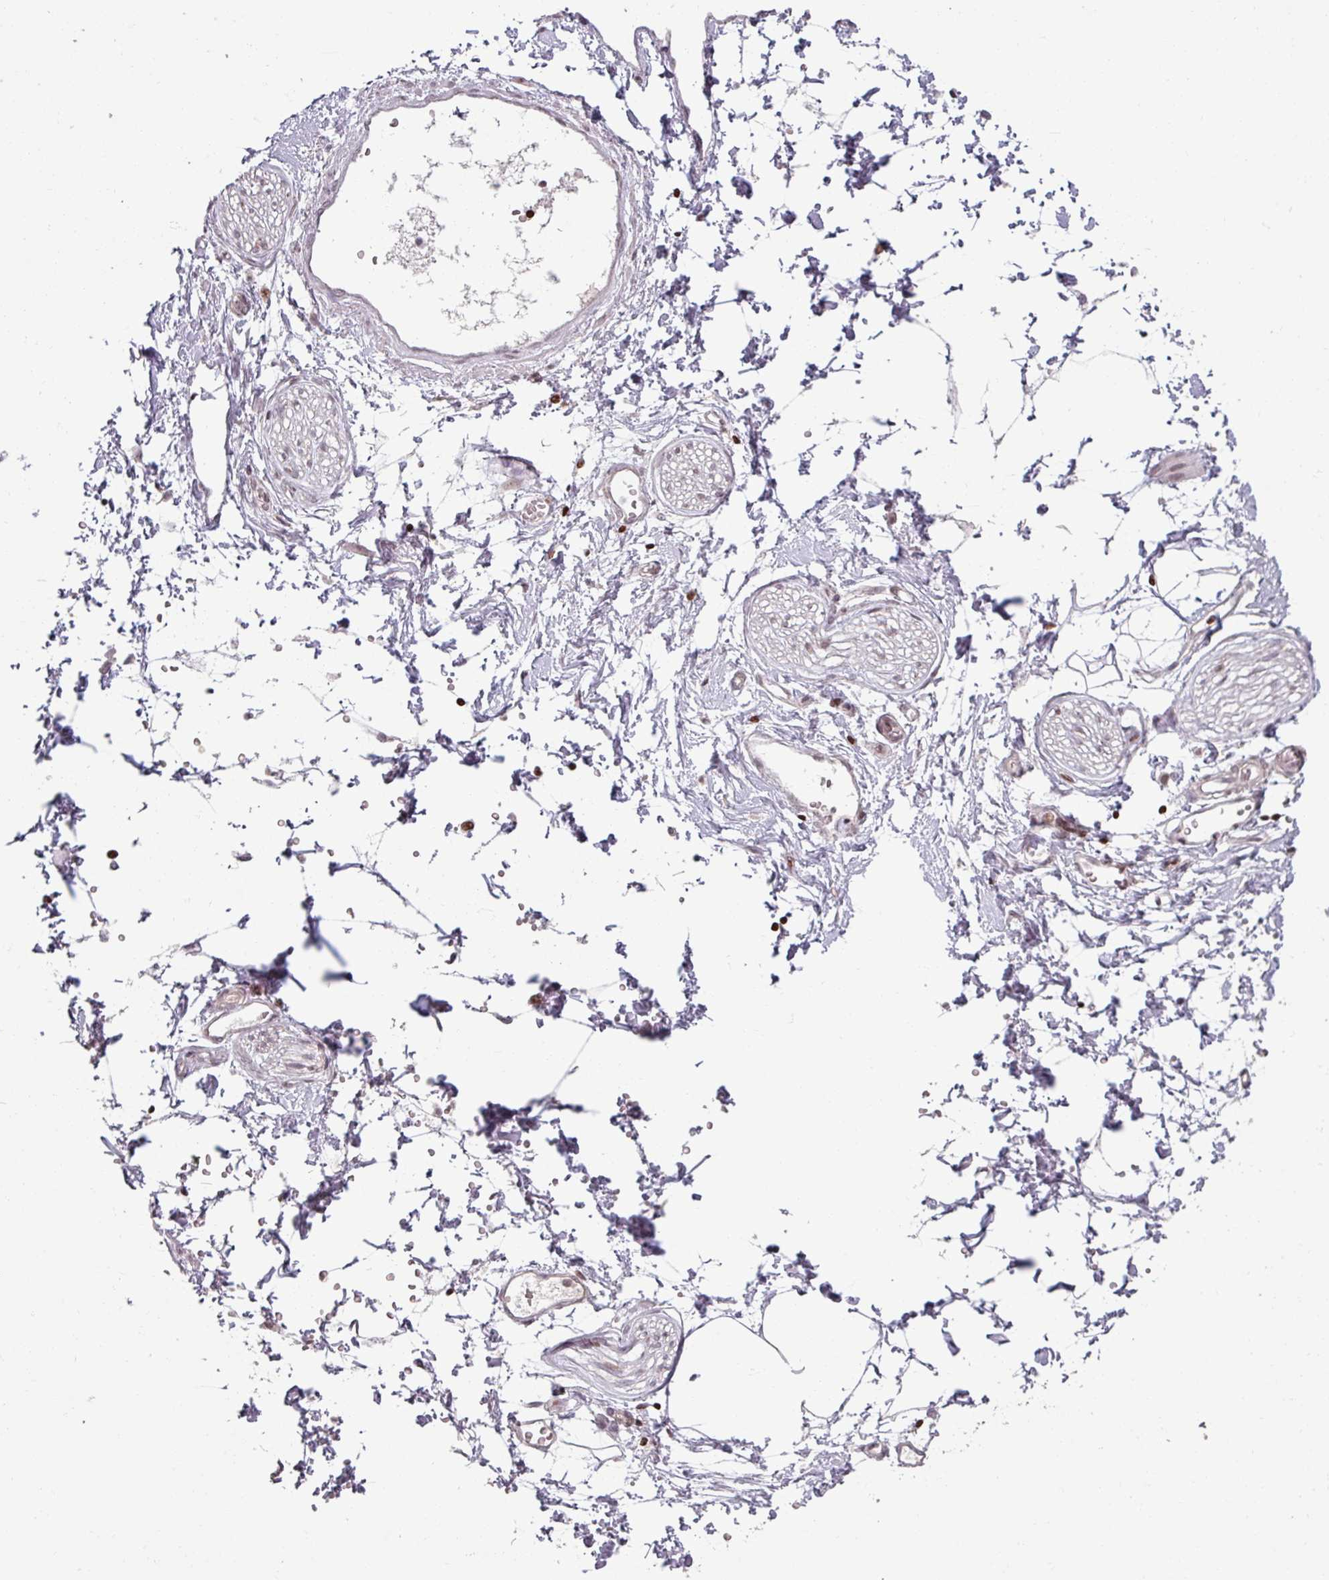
{"staining": {"intensity": "negative", "quantity": "none", "location": "none"}, "tissue": "adipose tissue", "cell_type": "Adipocytes", "image_type": "normal", "snomed": [{"axis": "morphology", "description": "Normal tissue, NOS"}, {"axis": "topography", "description": "Prostate"}, {"axis": "topography", "description": "Peripheral nerve tissue"}], "caption": "This is an immunohistochemistry (IHC) micrograph of unremarkable adipose tissue. There is no staining in adipocytes.", "gene": "NCOR1", "patient": {"sex": "male", "age": 55}}